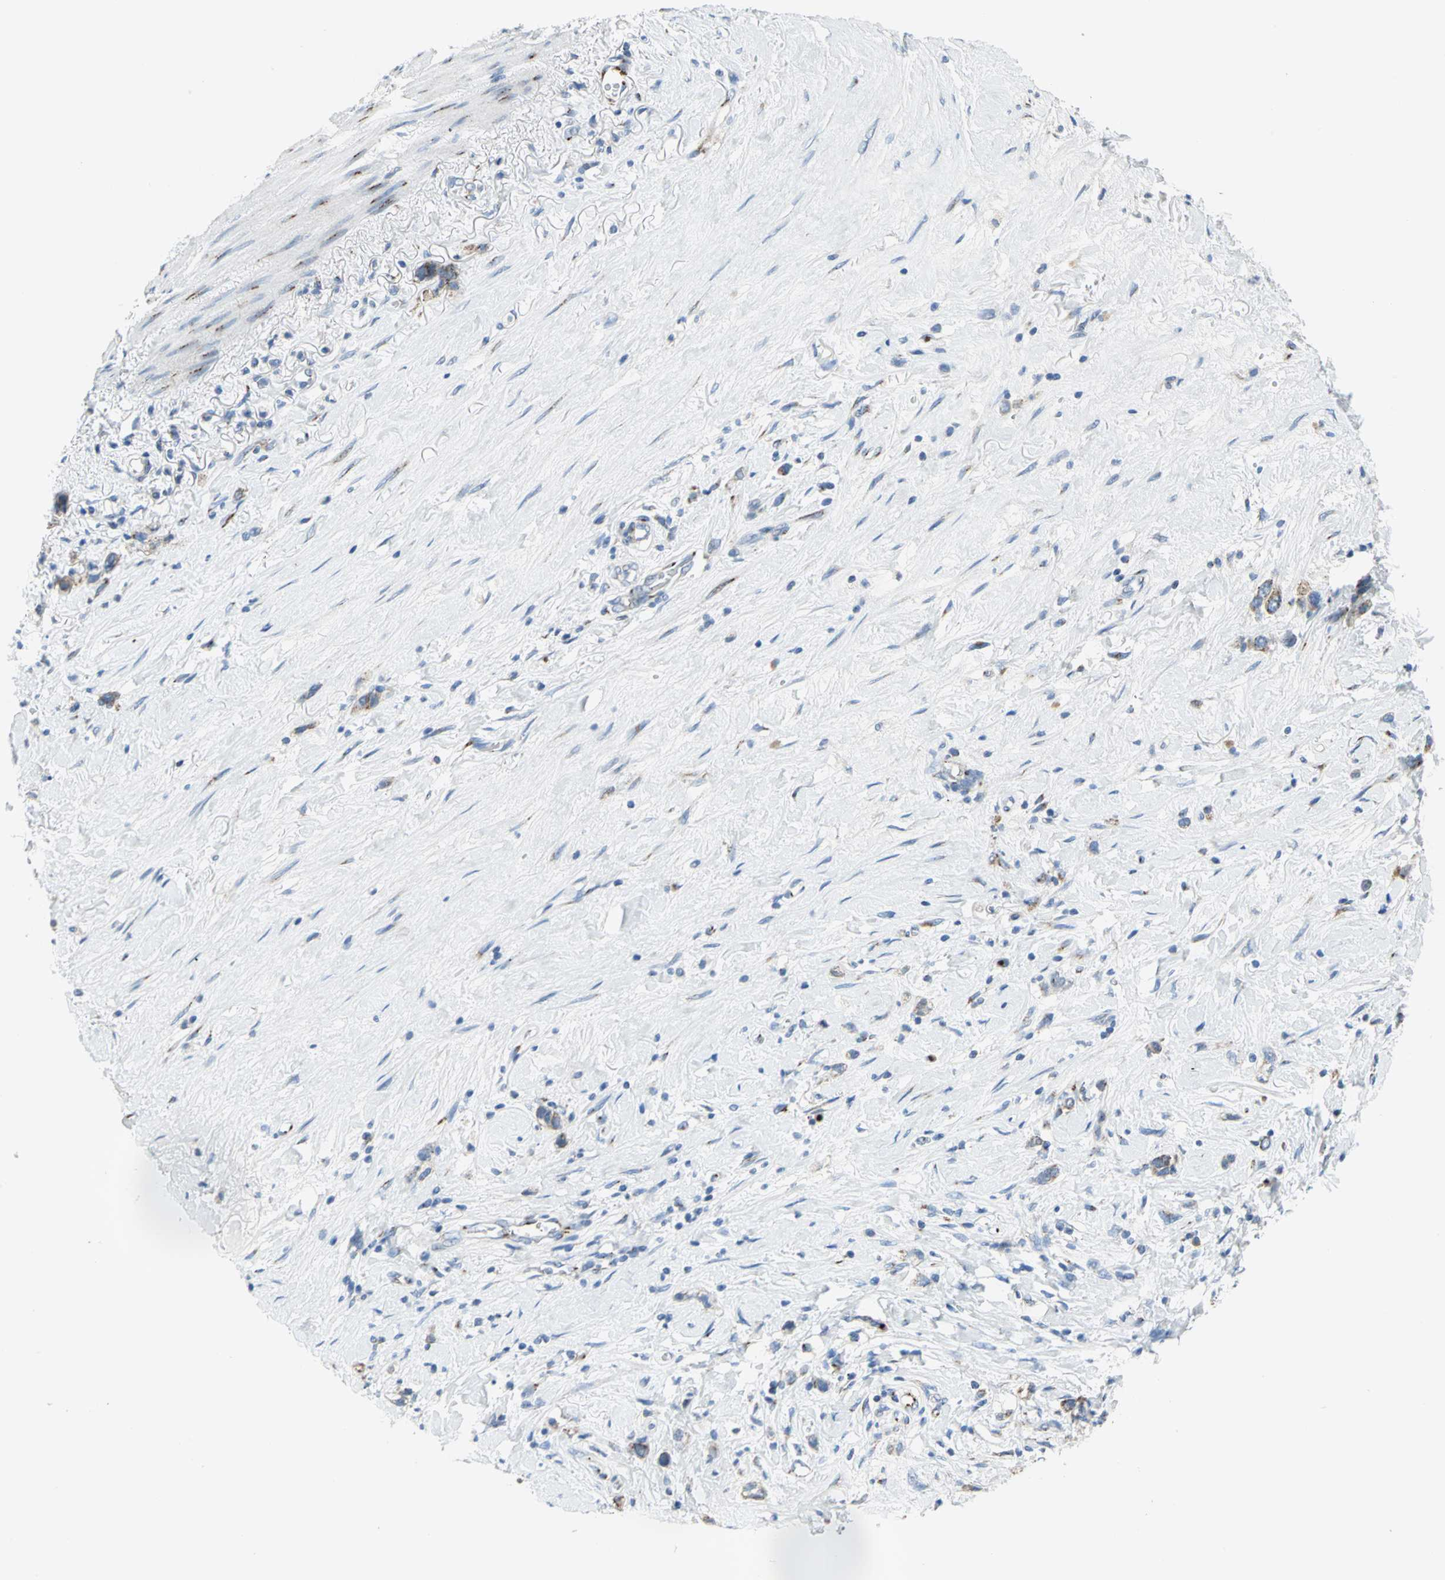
{"staining": {"intensity": "moderate", "quantity": ">75%", "location": "cytoplasmic/membranous"}, "tissue": "stomach cancer", "cell_type": "Tumor cells", "image_type": "cancer", "snomed": [{"axis": "morphology", "description": "Normal tissue, NOS"}, {"axis": "morphology", "description": "Adenocarcinoma, NOS"}, {"axis": "morphology", "description": "Adenocarcinoma, High grade"}, {"axis": "topography", "description": "Stomach, upper"}, {"axis": "topography", "description": "Stomach"}], "caption": "Stomach cancer (adenocarcinoma) stained for a protein (brown) displays moderate cytoplasmic/membranous positive positivity in approximately >75% of tumor cells.", "gene": "GPR3", "patient": {"sex": "female", "age": 65}}